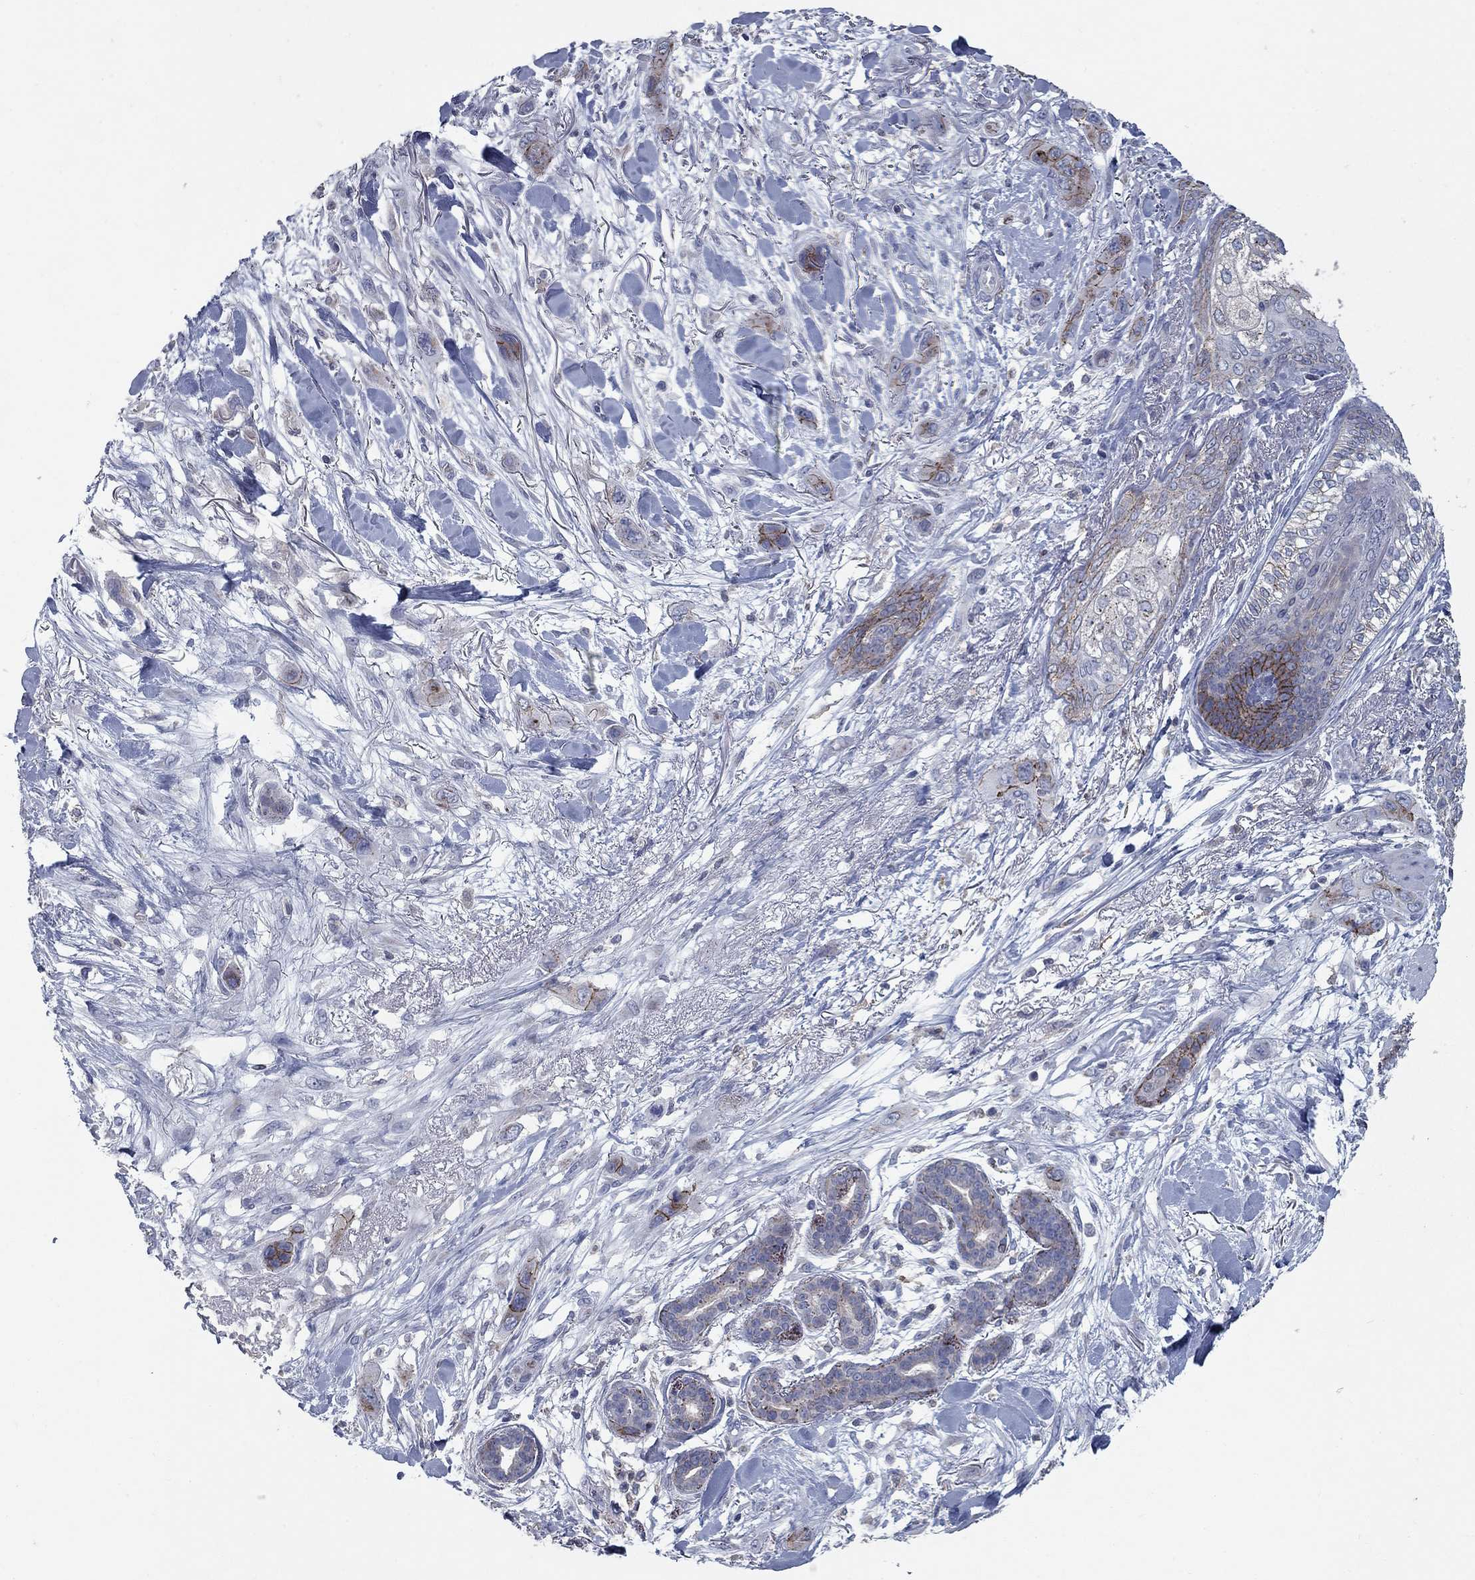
{"staining": {"intensity": "strong", "quantity": "<25%", "location": "cytoplasmic/membranous"}, "tissue": "skin cancer", "cell_type": "Tumor cells", "image_type": "cancer", "snomed": [{"axis": "morphology", "description": "Squamous cell carcinoma, NOS"}, {"axis": "topography", "description": "Skin"}], "caption": "This histopathology image shows skin squamous cell carcinoma stained with IHC to label a protein in brown. The cytoplasmic/membranous of tumor cells show strong positivity for the protein. Nuclei are counter-stained blue.", "gene": "KIAA0319L", "patient": {"sex": "male", "age": 79}}